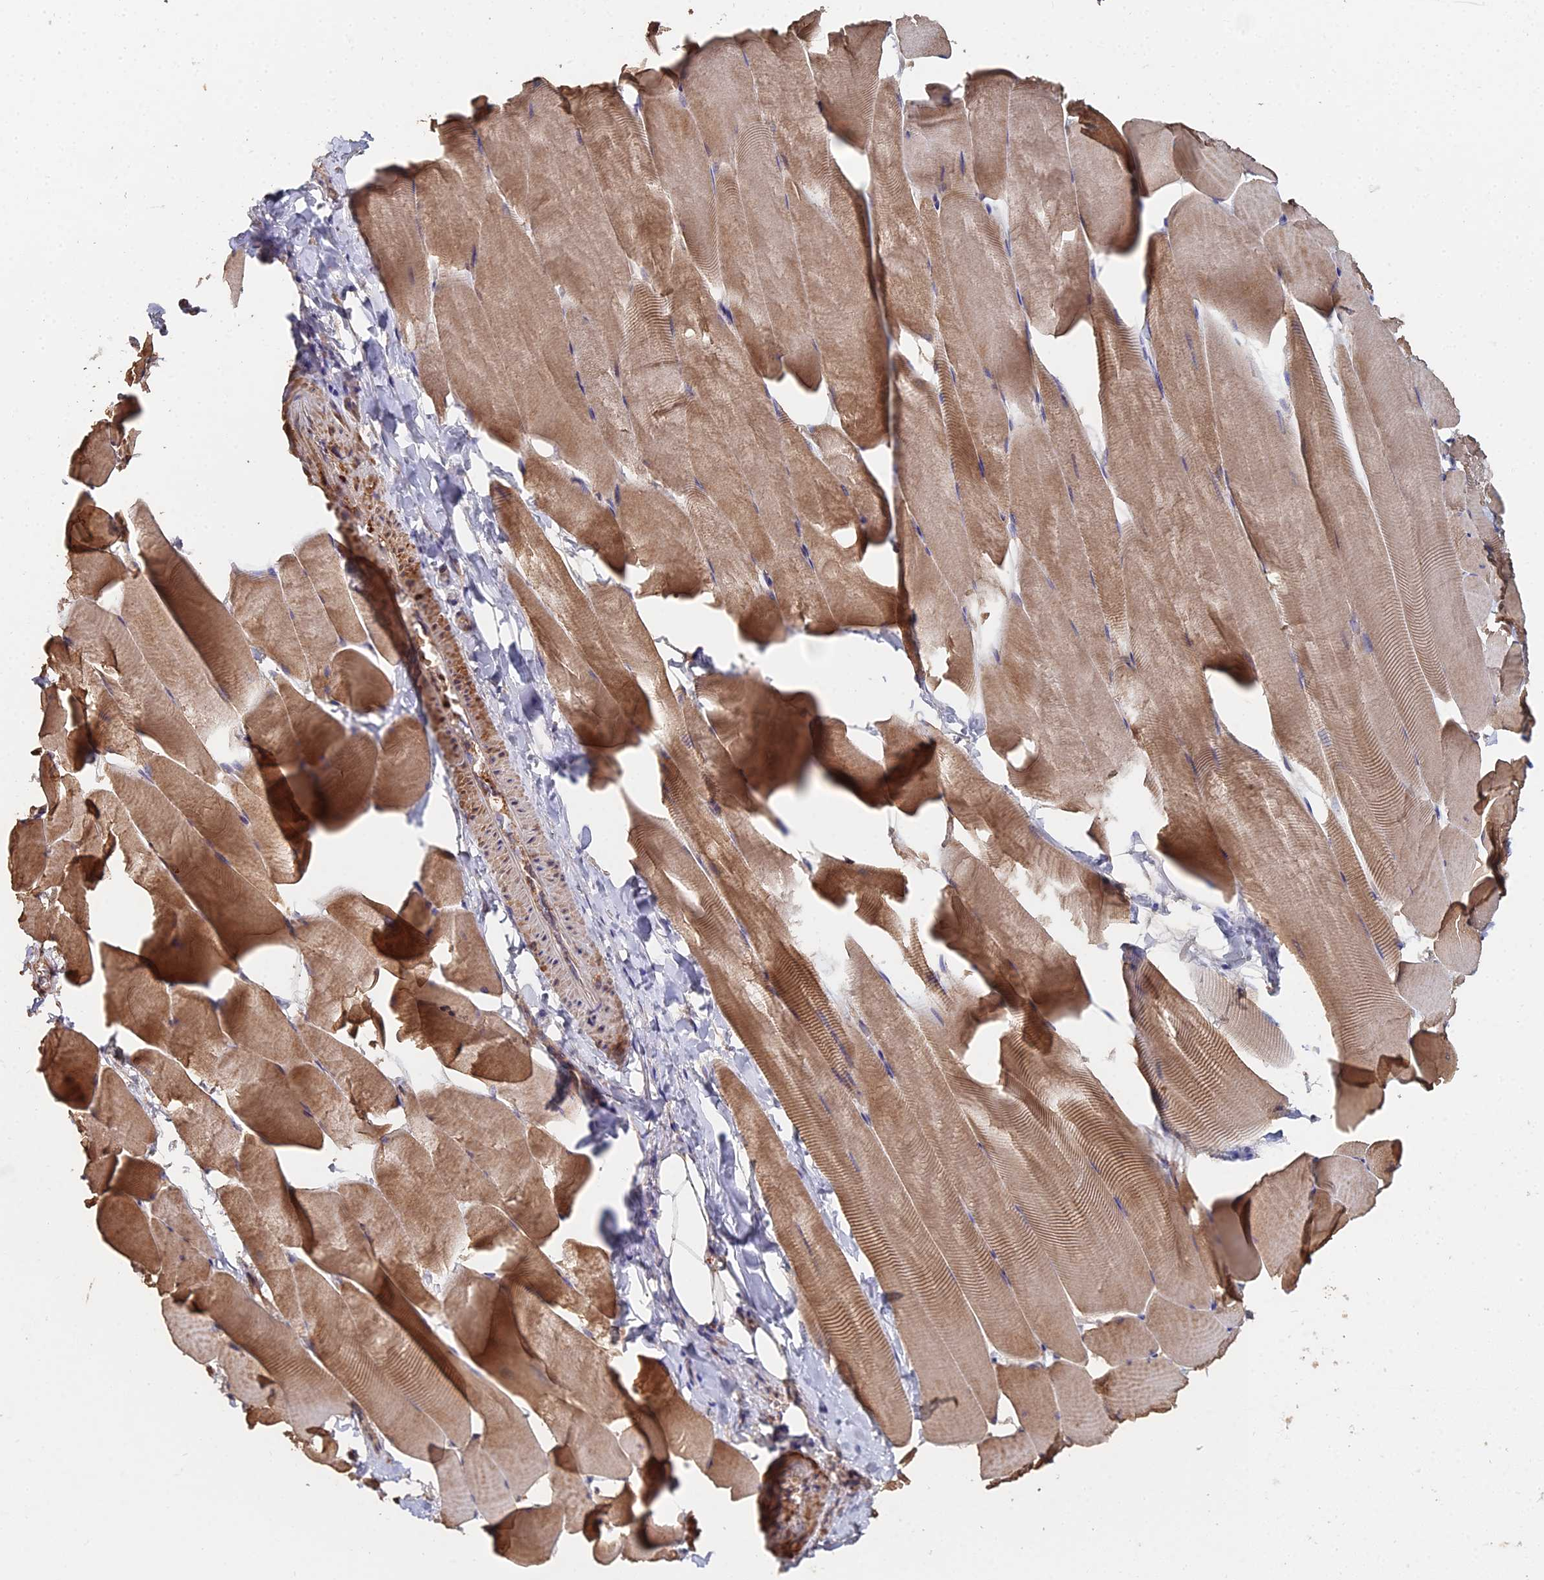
{"staining": {"intensity": "moderate", "quantity": ">75%", "location": "cytoplasmic/membranous"}, "tissue": "skeletal muscle", "cell_type": "Myocytes", "image_type": "normal", "snomed": [{"axis": "morphology", "description": "Normal tissue, NOS"}, {"axis": "topography", "description": "Skeletal muscle"}], "caption": "Myocytes demonstrate medium levels of moderate cytoplasmic/membranous expression in about >75% of cells in benign skeletal muscle.", "gene": "SPANXN4", "patient": {"sex": "male", "age": 25}}